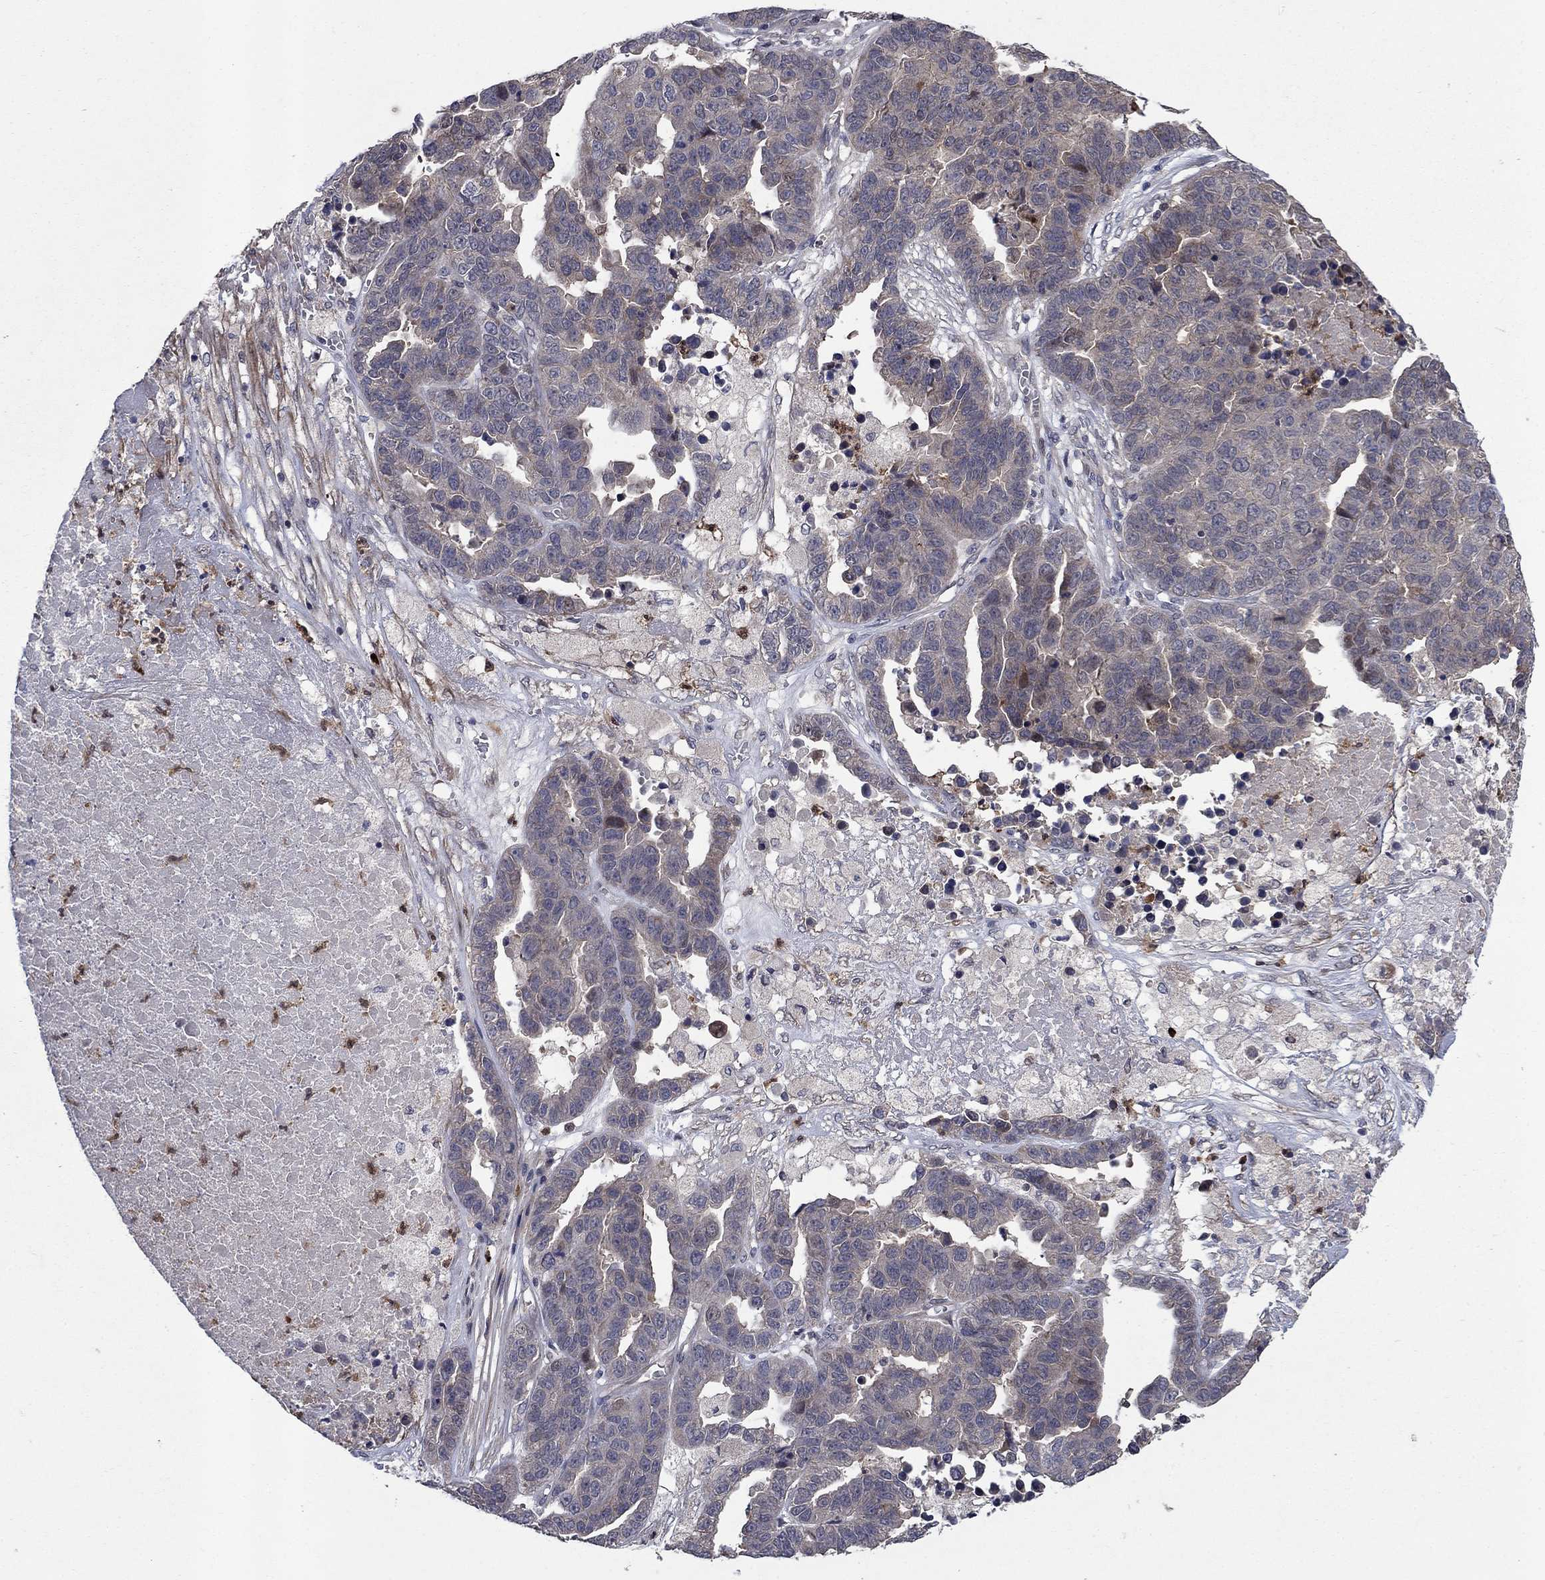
{"staining": {"intensity": "negative", "quantity": "none", "location": "none"}, "tissue": "ovarian cancer", "cell_type": "Tumor cells", "image_type": "cancer", "snomed": [{"axis": "morphology", "description": "Cystadenocarcinoma, serous, NOS"}, {"axis": "topography", "description": "Ovary"}], "caption": "Immunohistochemistry (IHC) photomicrograph of human ovarian cancer (serous cystadenocarcinoma) stained for a protein (brown), which demonstrates no positivity in tumor cells. The staining is performed using DAB brown chromogen with nuclei counter-stained in using hematoxylin.", "gene": "MSRB1", "patient": {"sex": "female", "age": 87}}